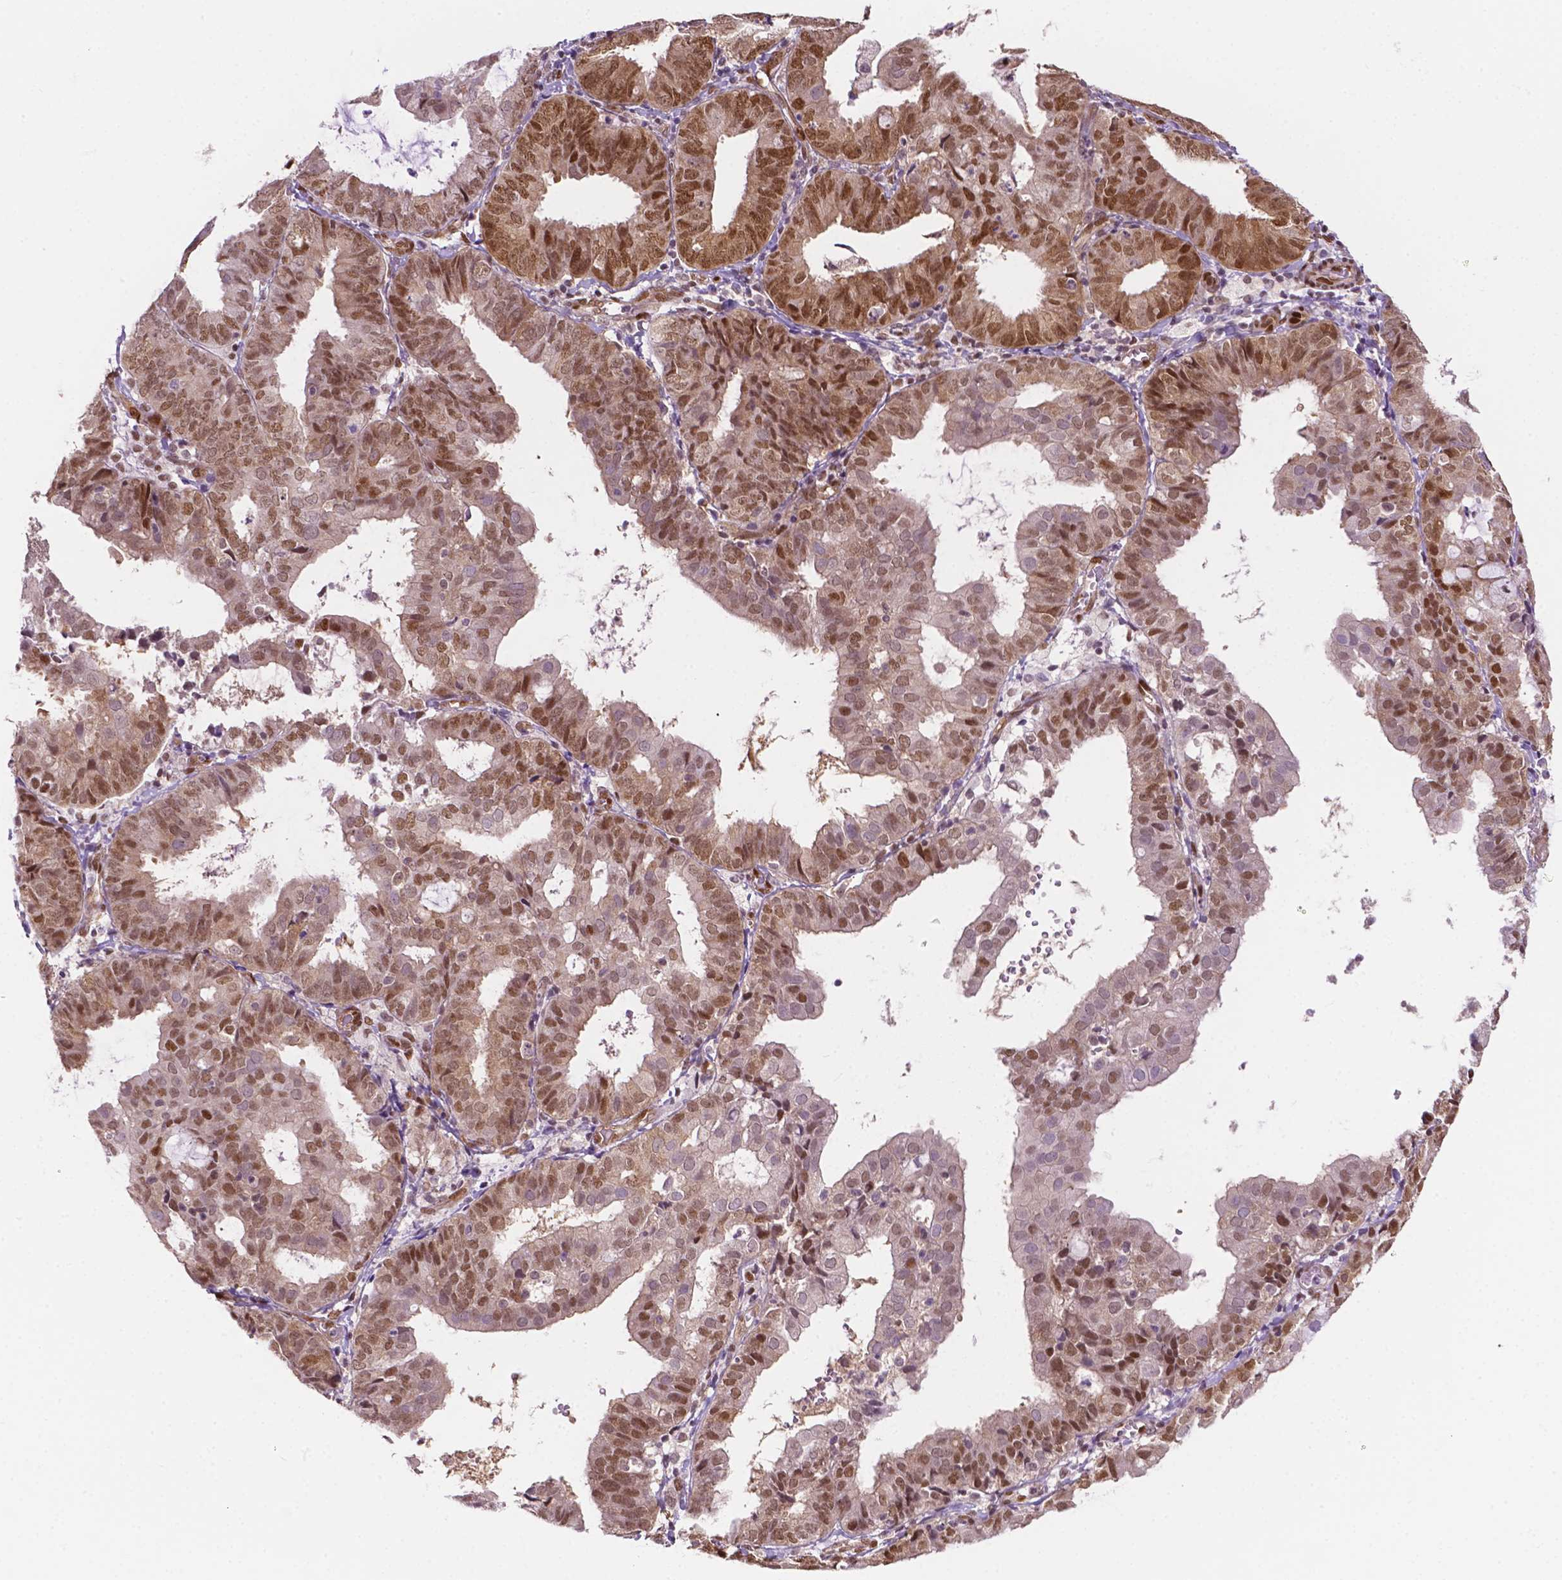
{"staining": {"intensity": "moderate", "quantity": ">75%", "location": "nuclear"}, "tissue": "endometrial cancer", "cell_type": "Tumor cells", "image_type": "cancer", "snomed": [{"axis": "morphology", "description": "Adenocarcinoma, NOS"}, {"axis": "topography", "description": "Endometrium"}], "caption": "The image displays a brown stain indicating the presence of a protein in the nuclear of tumor cells in endometrial cancer.", "gene": "ERF", "patient": {"sex": "female", "age": 80}}